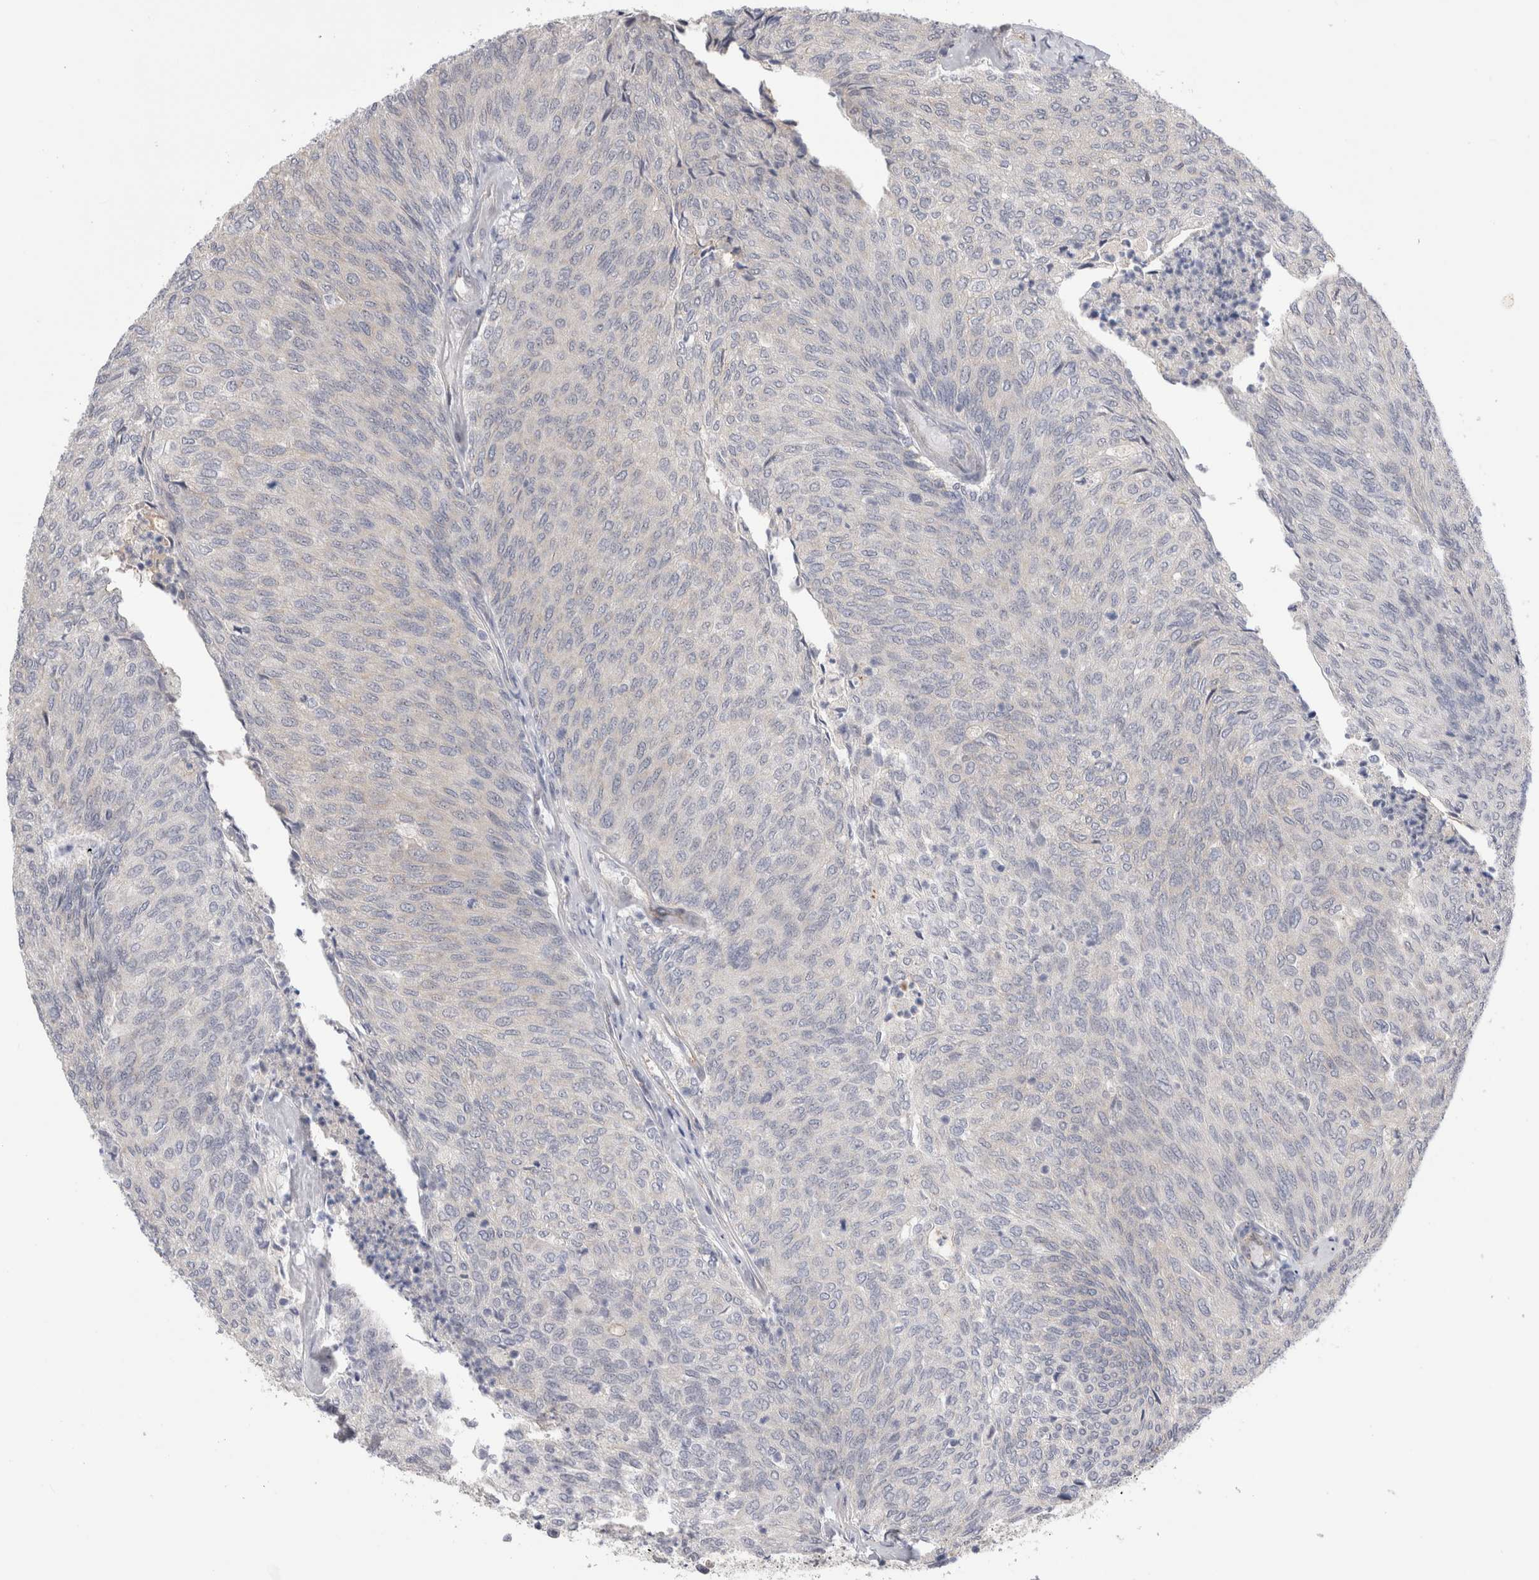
{"staining": {"intensity": "negative", "quantity": "none", "location": "none"}, "tissue": "urothelial cancer", "cell_type": "Tumor cells", "image_type": "cancer", "snomed": [{"axis": "morphology", "description": "Urothelial carcinoma, Low grade"}, {"axis": "topography", "description": "Urinary bladder"}], "caption": "Immunohistochemistry photomicrograph of human urothelial carcinoma (low-grade) stained for a protein (brown), which demonstrates no staining in tumor cells.", "gene": "TAFA5", "patient": {"sex": "female", "age": 79}}